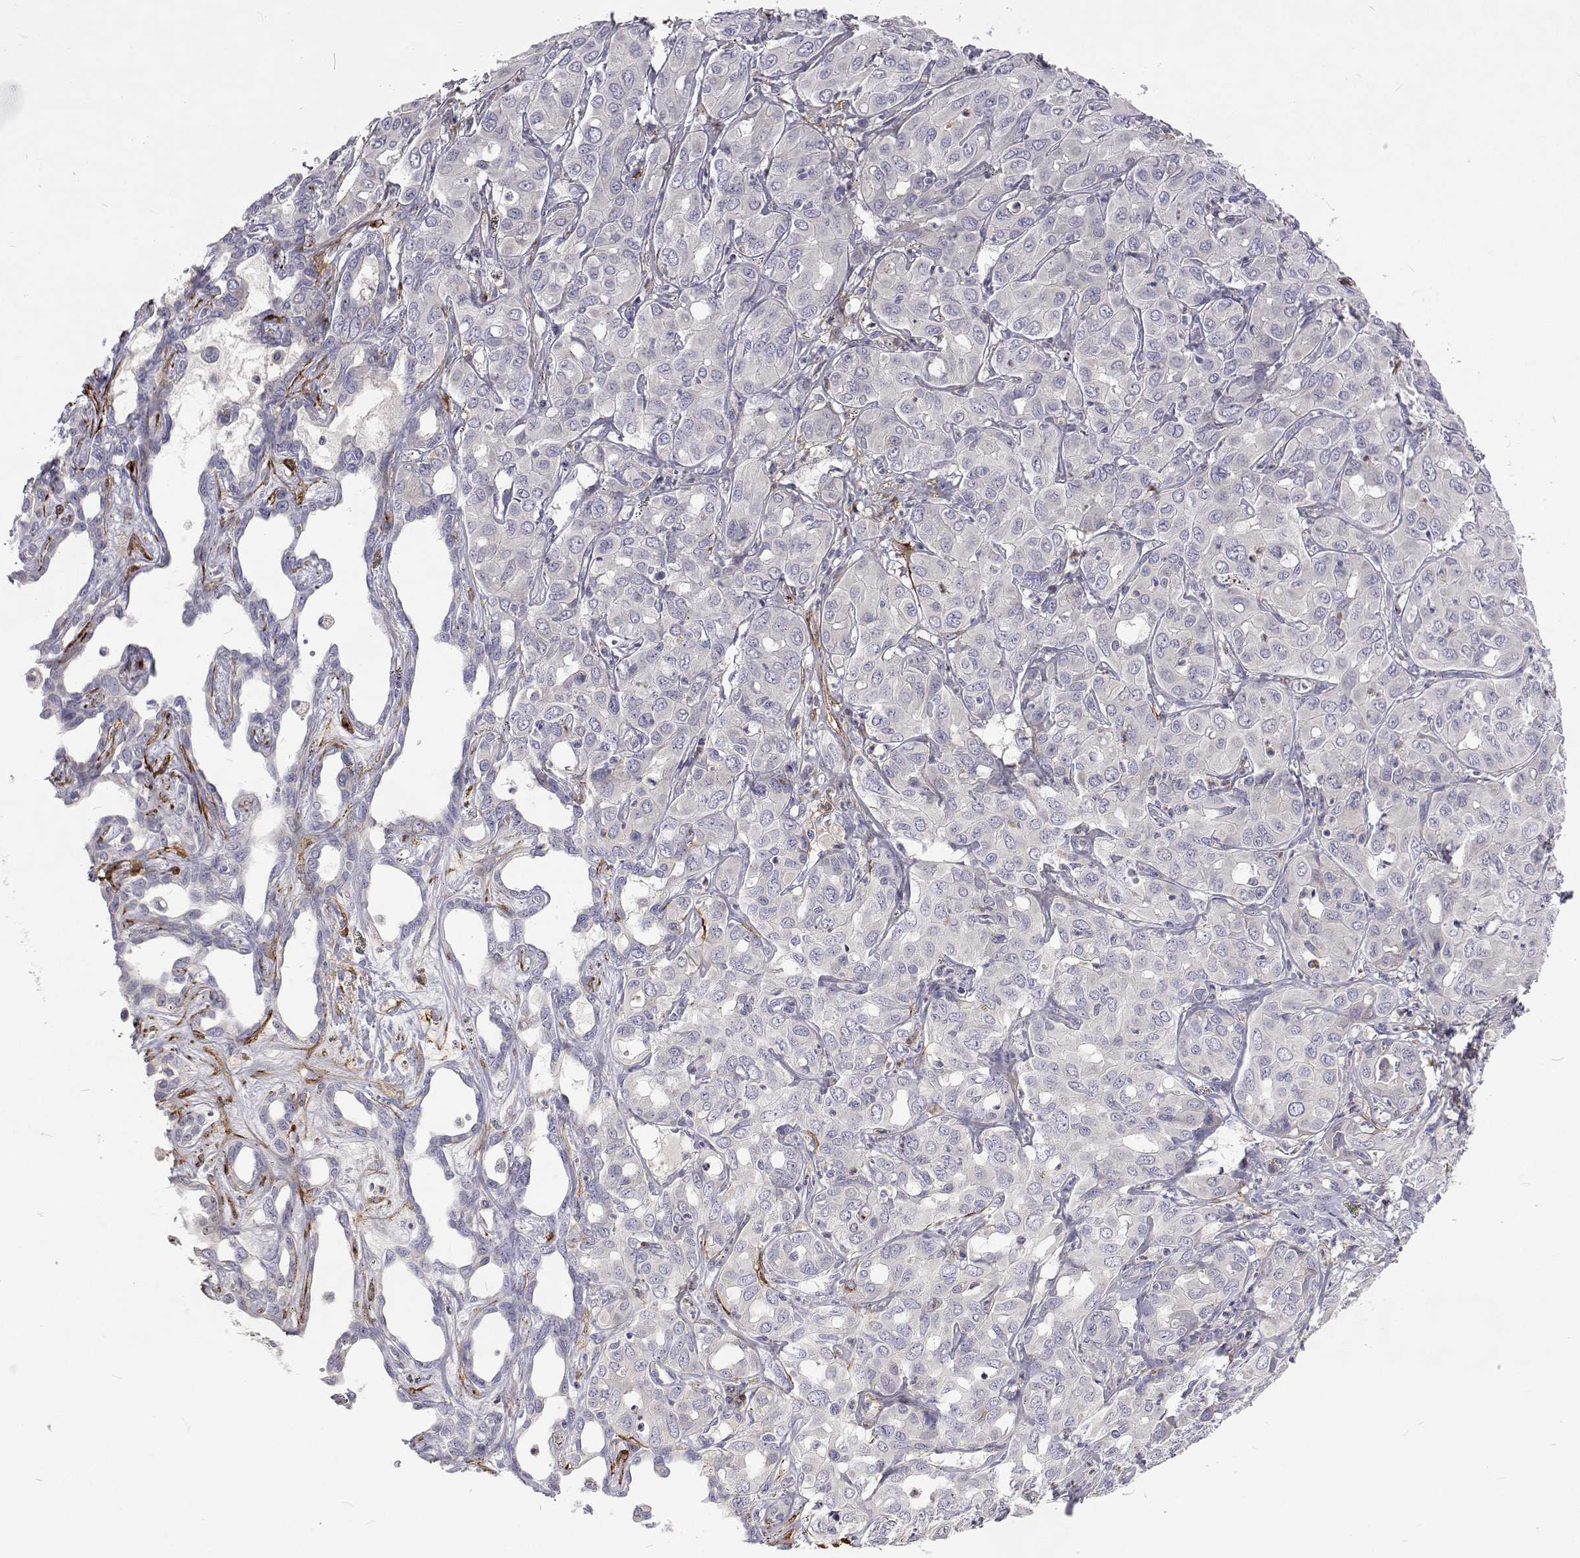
{"staining": {"intensity": "negative", "quantity": "none", "location": "none"}, "tissue": "liver cancer", "cell_type": "Tumor cells", "image_type": "cancer", "snomed": [{"axis": "morphology", "description": "Cholangiocarcinoma"}, {"axis": "topography", "description": "Liver"}], "caption": "There is no significant expression in tumor cells of liver cholangiocarcinoma.", "gene": "NPR3", "patient": {"sex": "female", "age": 60}}